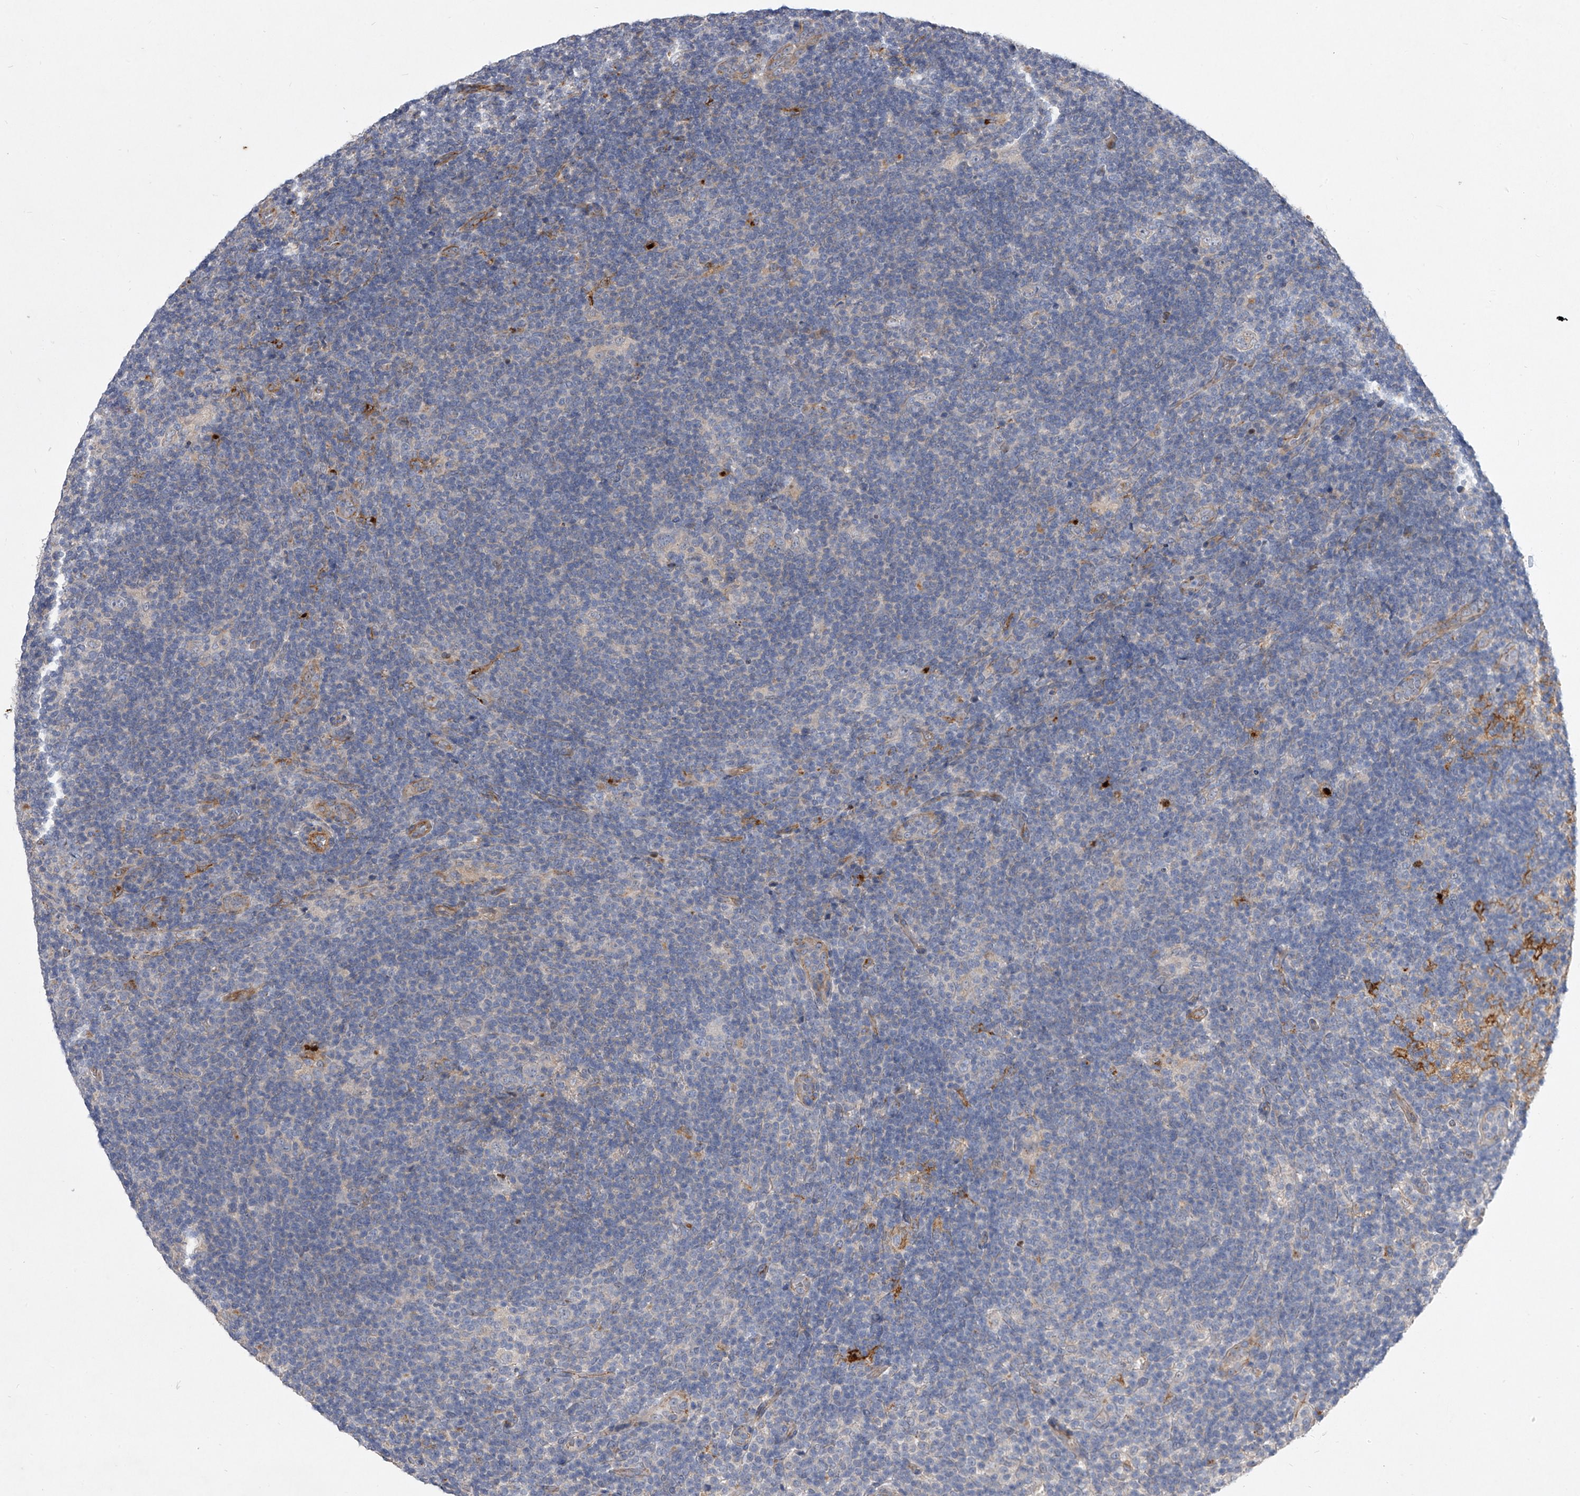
{"staining": {"intensity": "negative", "quantity": "none", "location": "none"}, "tissue": "lymphoma", "cell_type": "Tumor cells", "image_type": "cancer", "snomed": [{"axis": "morphology", "description": "Hodgkin's disease, NOS"}, {"axis": "topography", "description": "Lymph node"}], "caption": "Histopathology image shows no protein expression in tumor cells of lymphoma tissue. (Brightfield microscopy of DAB (3,3'-diaminobenzidine) immunohistochemistry at high magnification).", "gene": "MINDY4", "patient": {"sex": "female", "age": 57}}